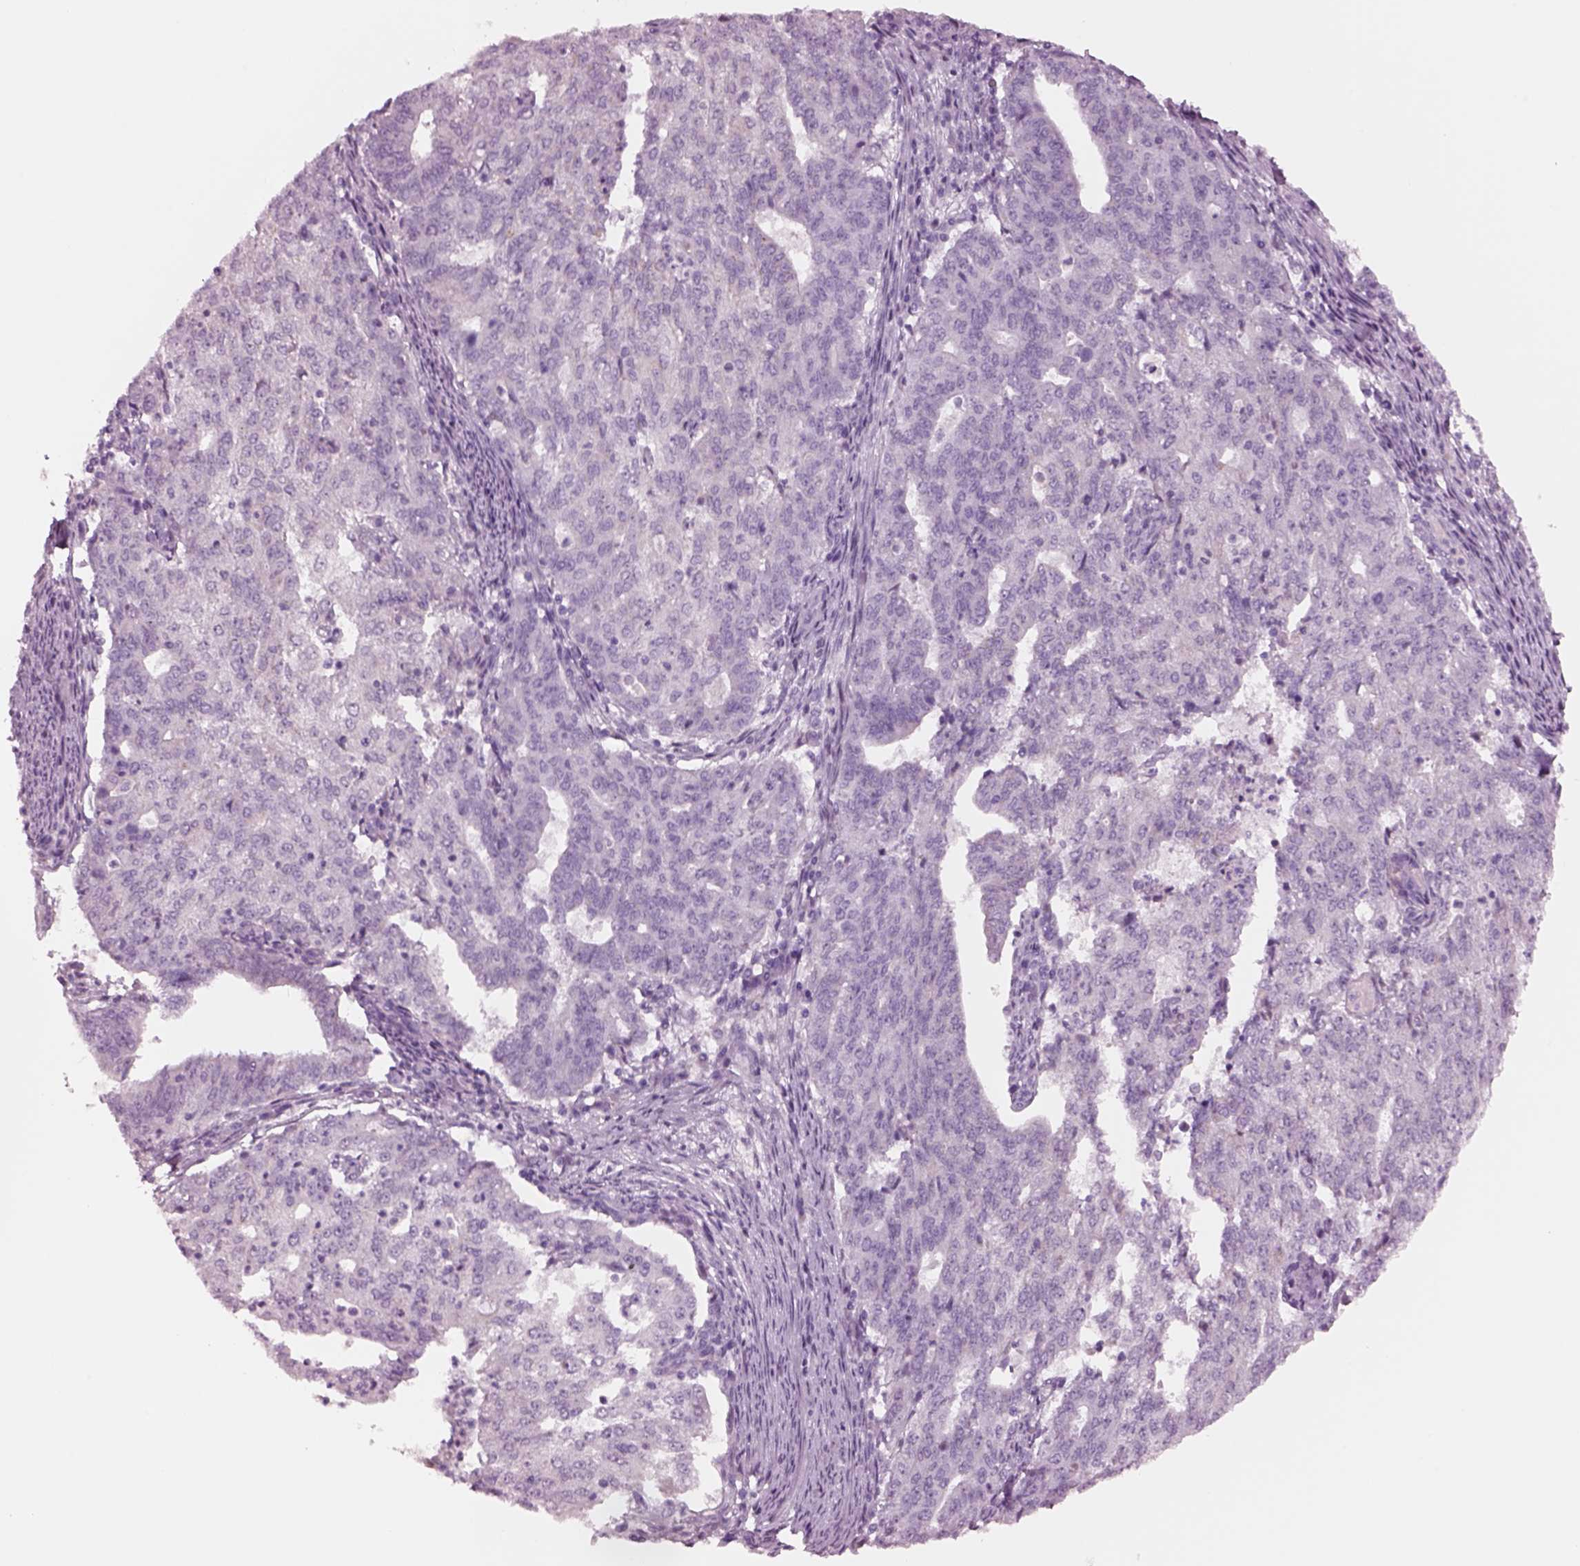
{"staining": {"intensity": "negative", "quantity": "none", "location": "none"}, "tissue": "endometrial cancer", "cell_type": "Tumor cells", "image_type": "cancer", "snomed": [{"axis": "morphology", "description": "Adenocarcinoma, NOS"}, {"axis": "topography", "description": "Endometrium"}], "caption": "The histopathology image displays no significant staining in tumor cells of adenocarcinoma (endometrial).", "gene": "NMRK2", "patient": {"sex": "female", "age": 82}}